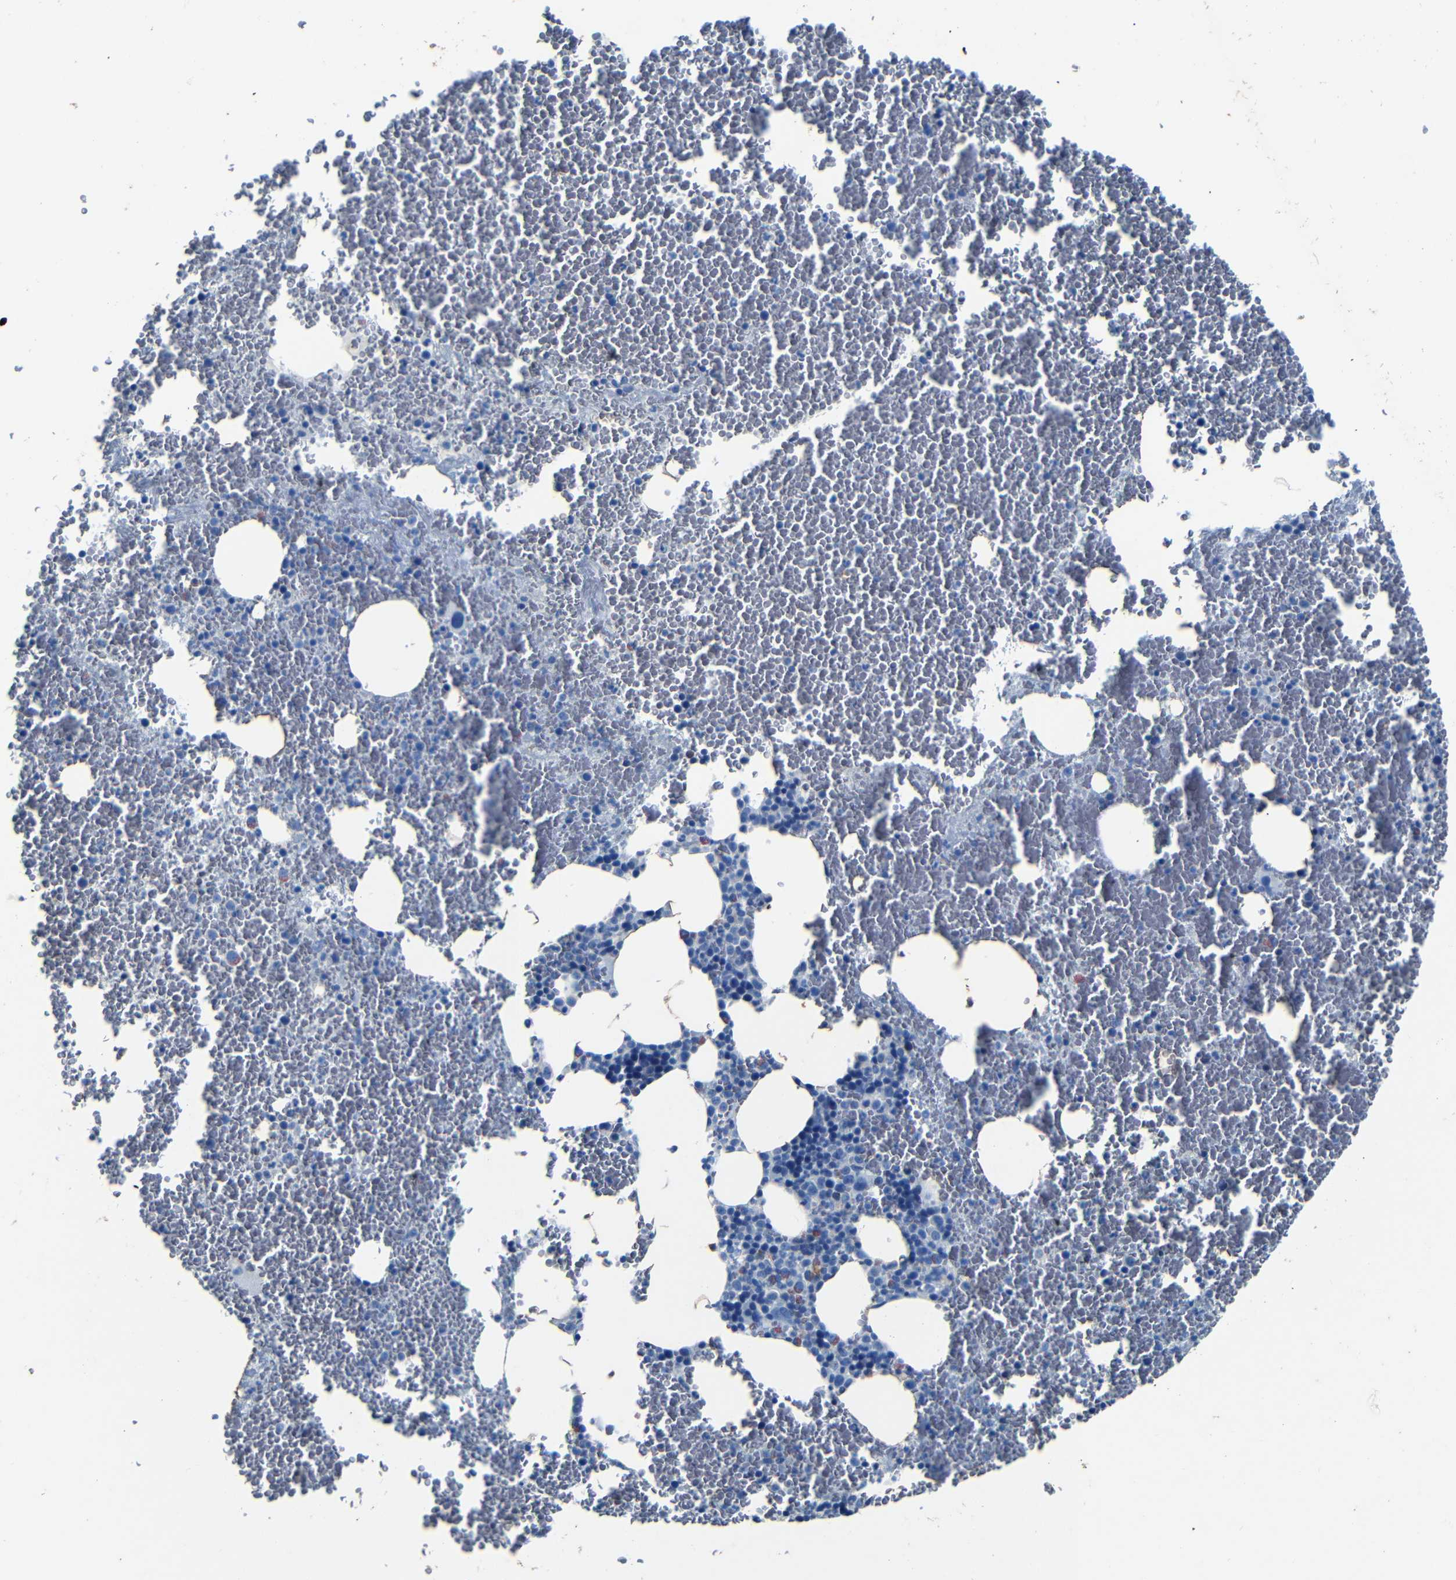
{"staining": {"intensity": "negative", "quantity": "none", "location": "none"}, "tissue": "bone marrow", "cell_type": "Hematopoietic cells", "image_type": "normal", "snomed": [{"axis": "morphology", "description": "Normal tissue, NOS"}, {"axis": "morphology", "description": "Inflammation, NOS"}, {"axis": "topography", "description": "Bone marrow"}], "caption": "Immunohistochemistry (IHC) micrograph of benign bone marrow: bone marrow stained with DAB (3,3'-diaminobenzidine) reveals no significant protein staining in hematopoietic cells. (Brightfield microscopy of DAB immunohistochemistry at high magnification).", "gene": "CLDN11", "patient": {"sex": "male", "age": 47}}